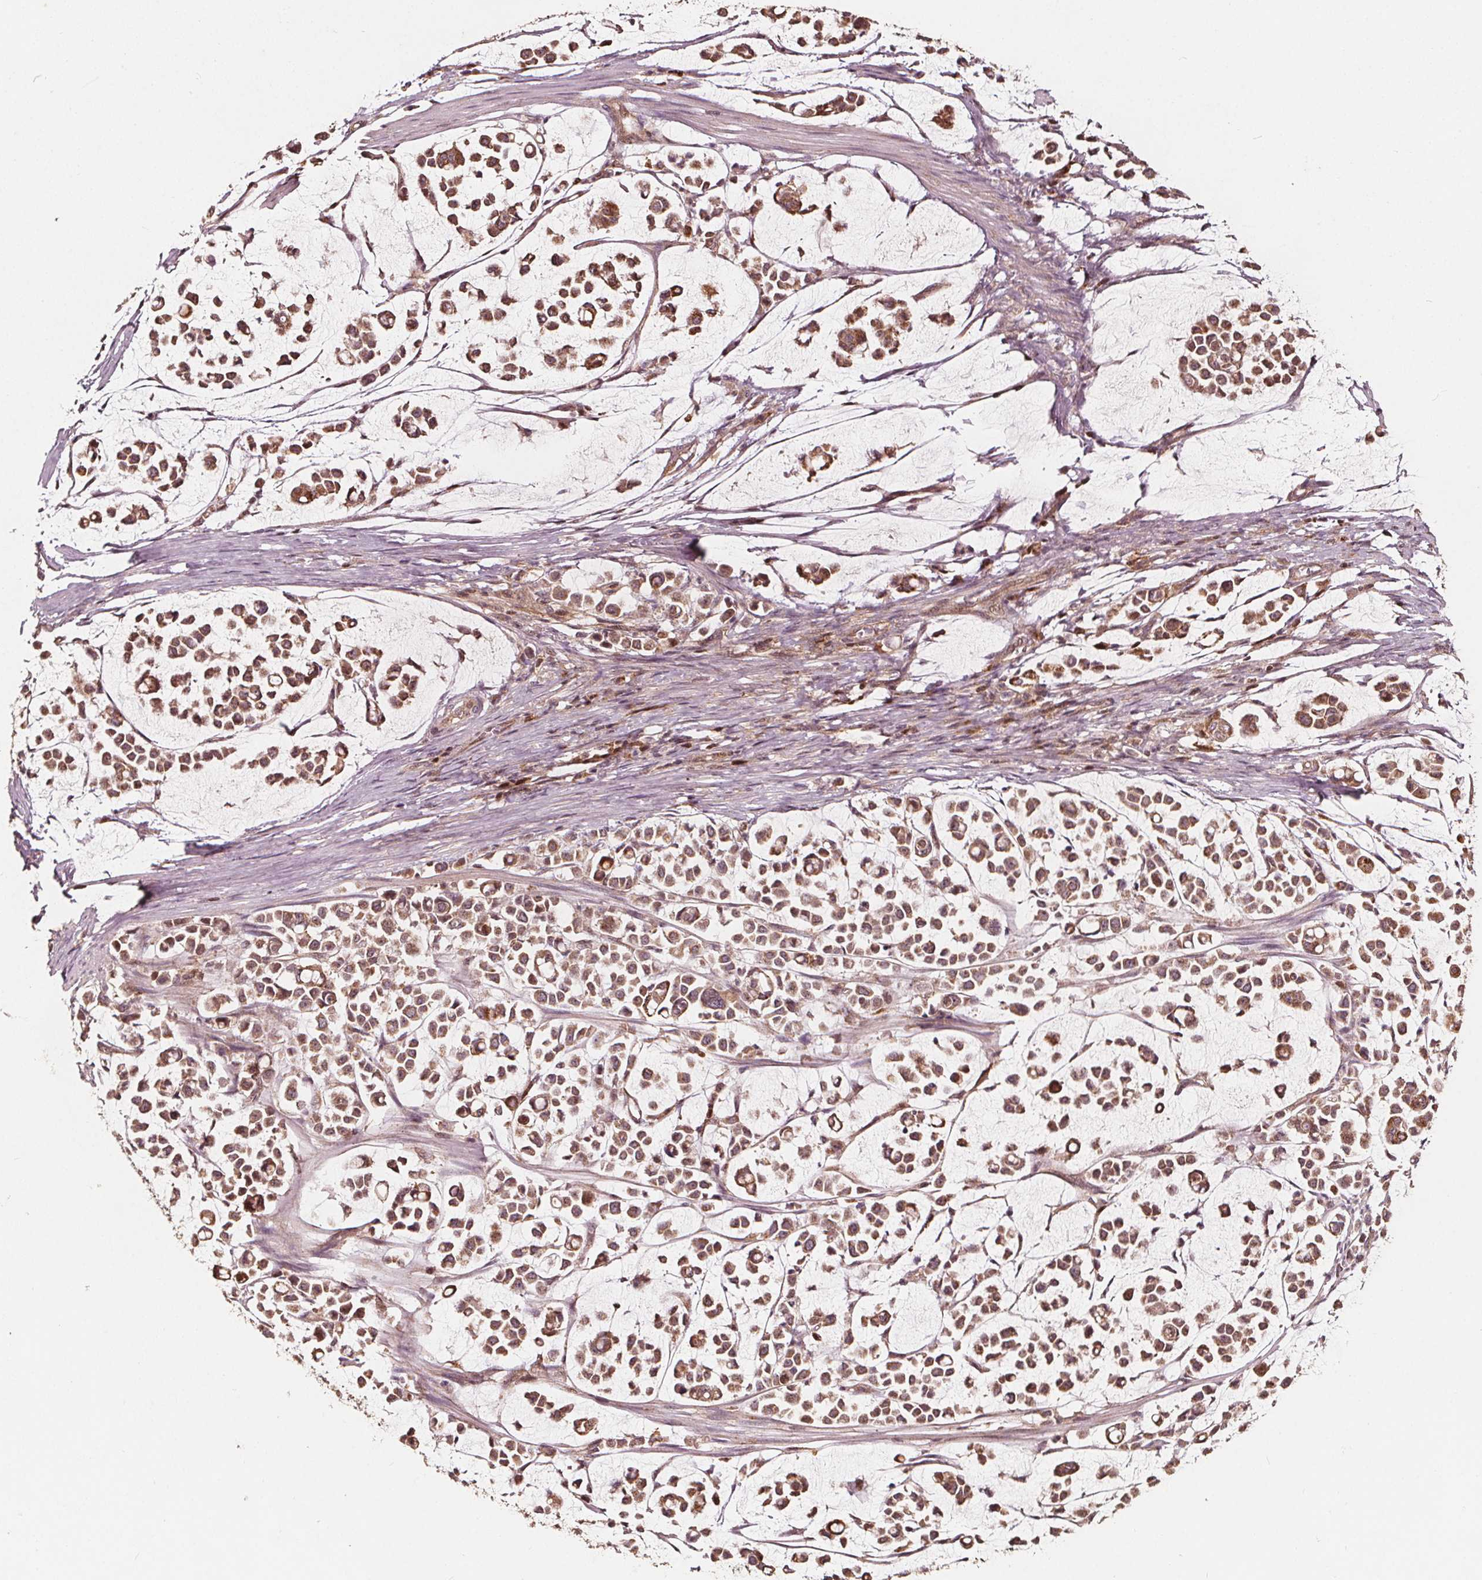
{"staining": {"intensity": "moderate", "quantity": ">75%", "location": "cytoplasmic/membranous"}, "tissue": "stomach cancer", "cell_type": "Tumor cells", "image_type": "cancer", "snomed": [{"axis": "morphology", "description": "Adenocarcinoma, NOS"}, {"axis": "topography", "description": "Stomach"}], "caption": "Human stomach cancer stained with a brown dye reveals moderate cytoplasmic/membranous positive staining in about >75% of tumor cells.", "gene": "AIP", "patient": {"sex": "male", "age": 82}}